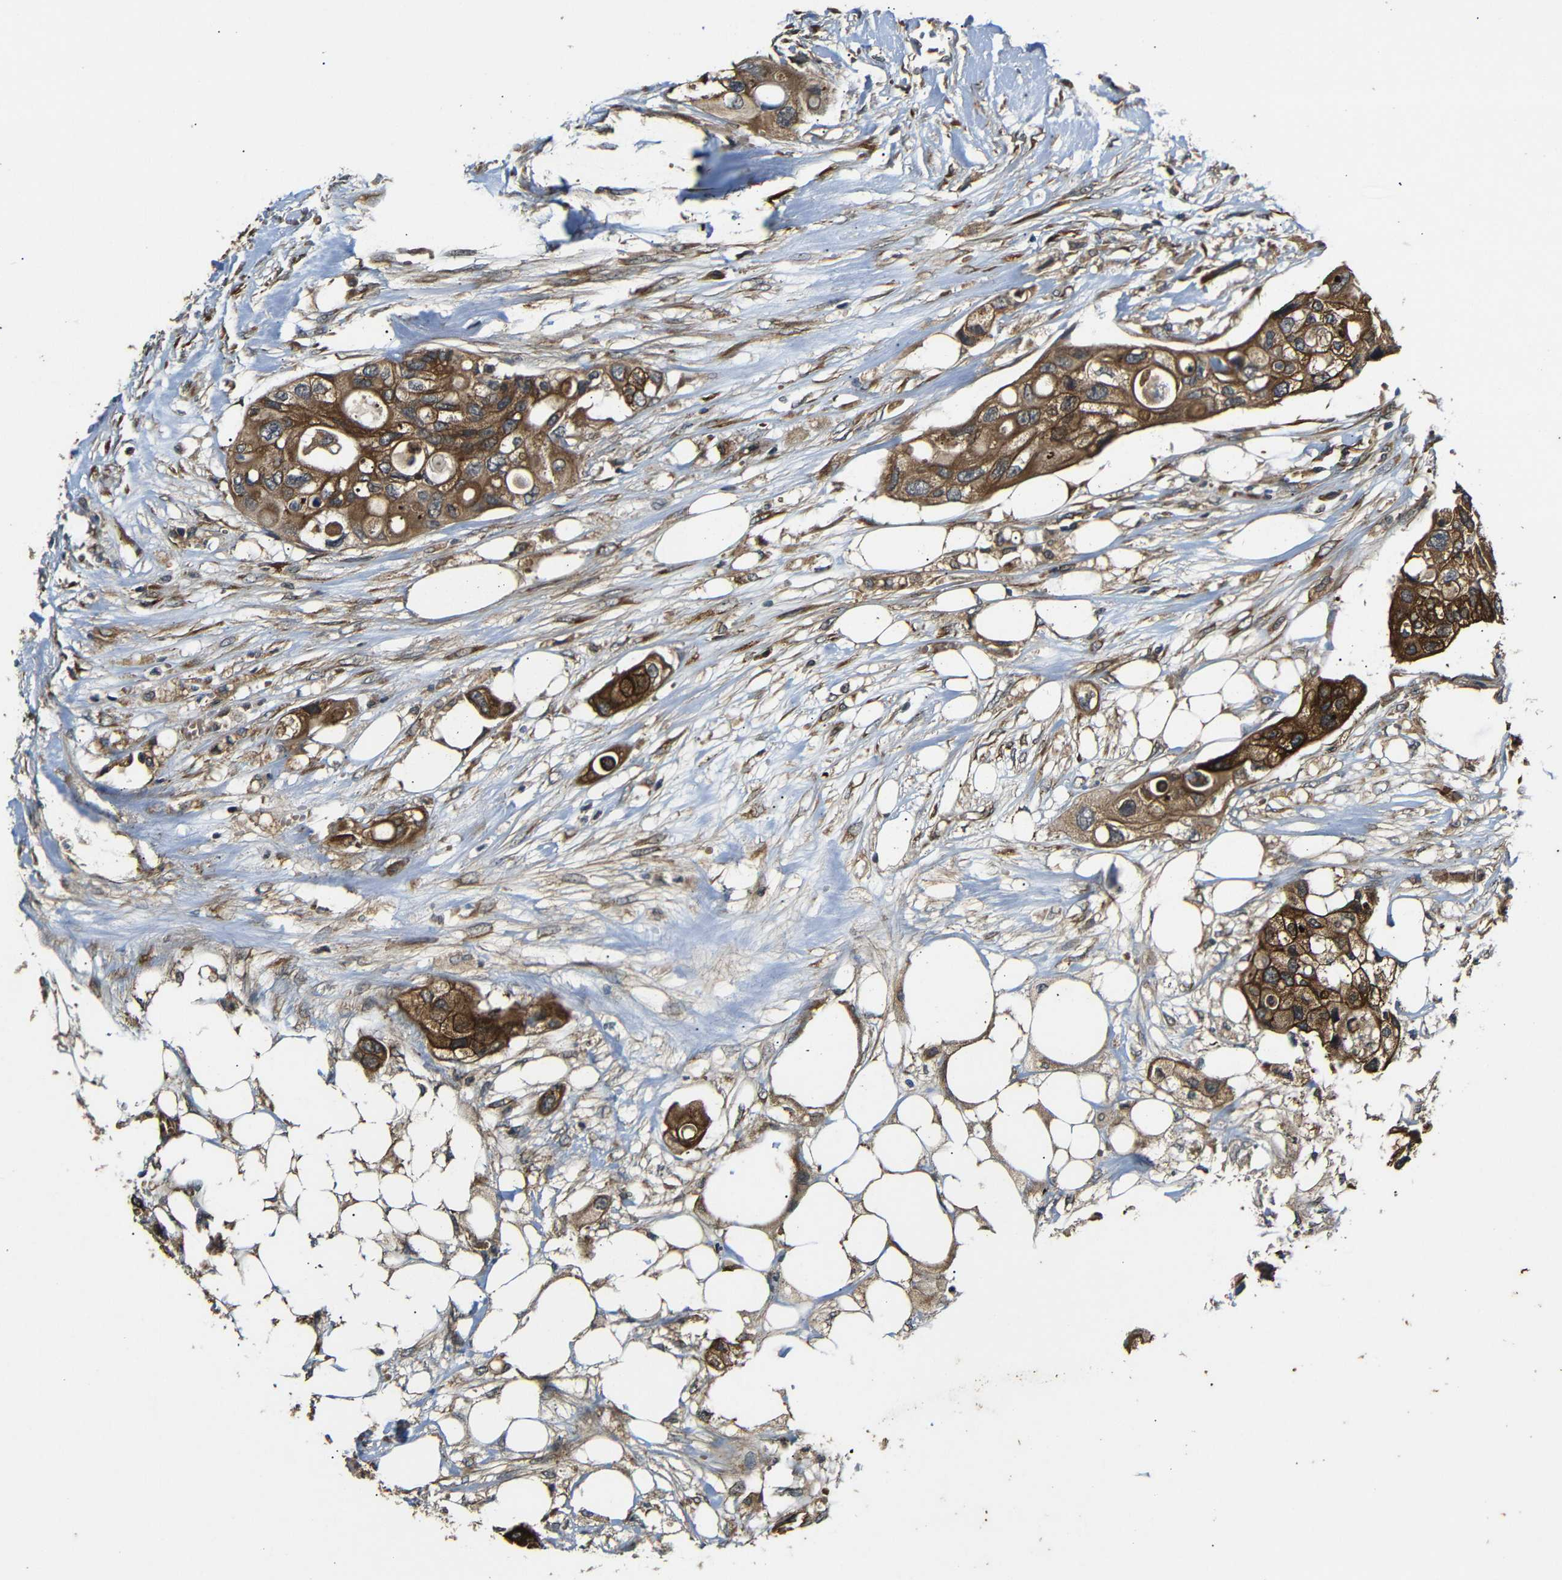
{"staining": {"intensity": "moderate", "quantity": ">75%", "location": "cytoplasmic/membranous"}, "tissue": "colorectal cancer", "cell_type": "Tumor cells", "image_type": "cancer", "snomed": [{"axis": "morphology", "description": "Adenocarcinoma, NOS"}, {"axis": "topography", "description": "Colon"}], "caption": "Human colorectal cancer (adenocarcinoma) stained for a protein (brown) exhibits moderate cytoplasmic/membranous positive staining in approximately >75% of tumor cells.", "gene": "TRPC1", "patient": {"sex": "female", "age": 57}}